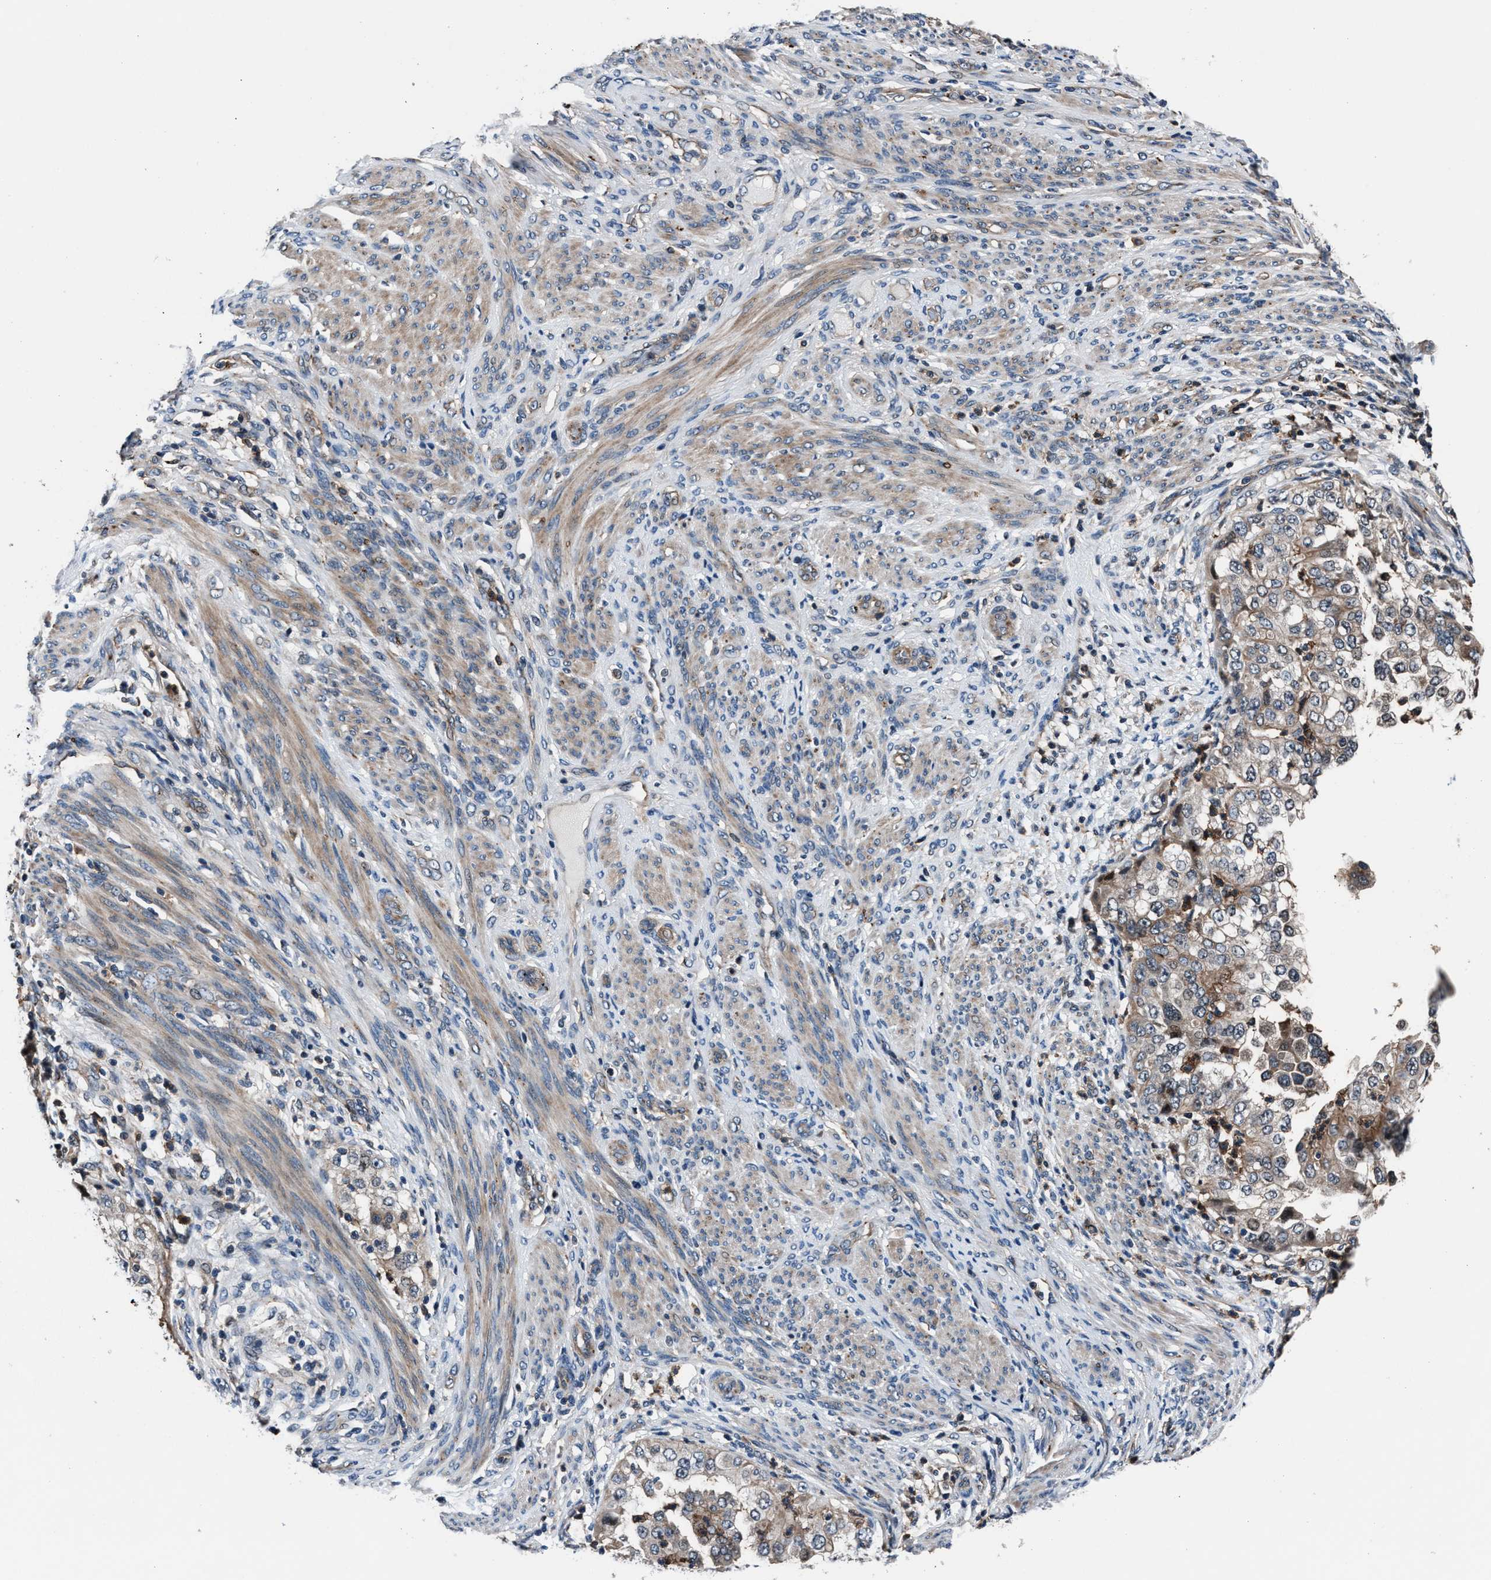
{"staining": {"intensity": "moderate", "quantity": "<25%", "location": "cytoplasmic/membranous"}, "tissue": "endometrial cancer", "cell_type": "Tumor cells", "image_type": "cancer", "snomed": [{"axis": "morphology", "description": "Adenocarcinoma, NOS"}, {"axis": "topography", "description": "Endometrium"}], "caption": "This image demonstrates immunohistochemistry staining of endometrial cancer (adenocarcinoma), with low moderate cytoplasmic/membranous positivity in about <25% of tumor cells.", "gene": "MFSD11", "patient": {"sex": "female", "age": 85}}